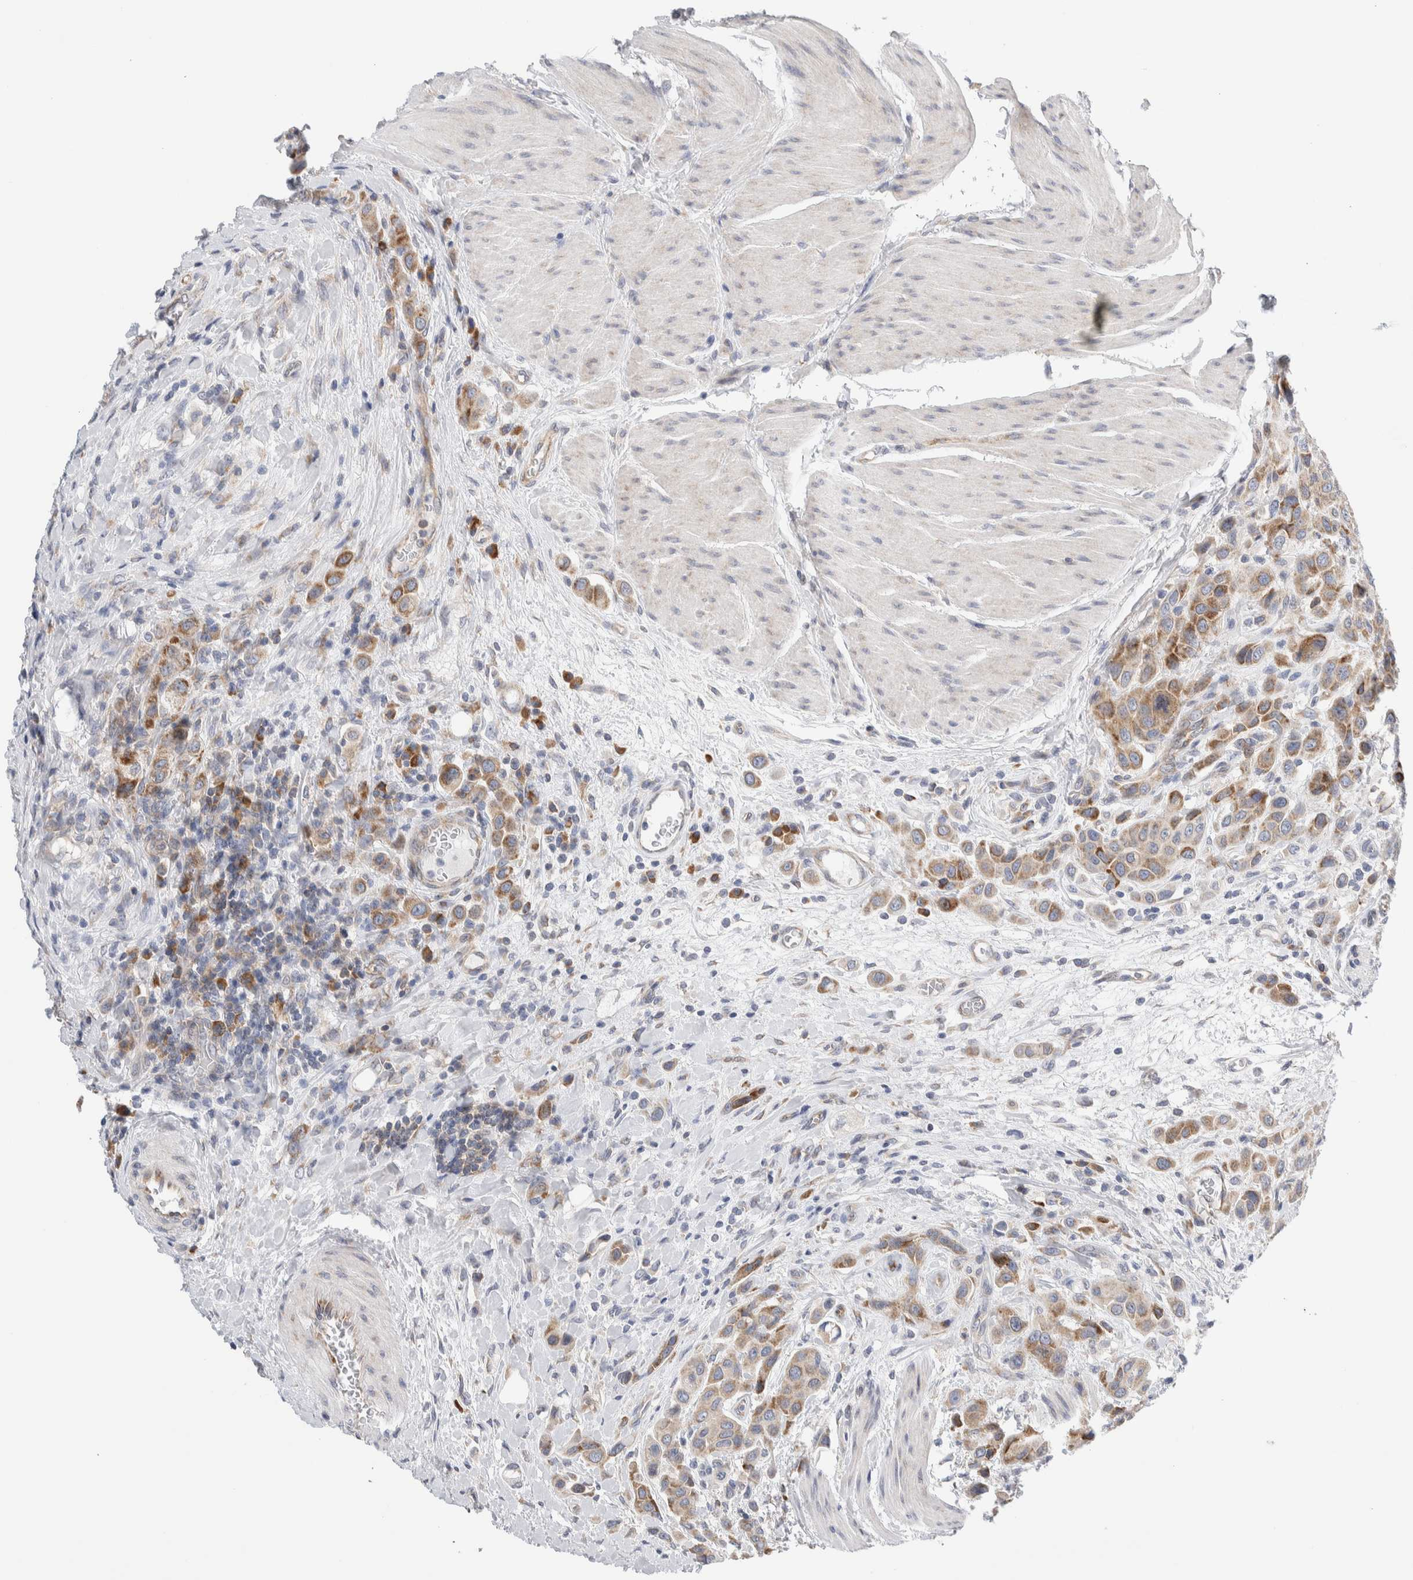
{"staining": {"intensity": "moderate", "quantity": ">75%", "location": "cytoplasmic/membranous"}, "tissue": "urothelial cancer", "cell_type": "Tumor cells", "image_type": "cancer", "snomed": [{"axis": "morphology", "description": "Urothelial carcinoma, High grade"}, {"axis": "topography", "description": "Urinary bladder"}], "caption": "Moderate cytoplasmic/membranous positivity for a protein is identified in approximately >75% of tumor cells of urothelial cancer using immunohistochemistry (IHC).", "gene": "RACK1", "patient": {"sex": "male", "age": 50}}